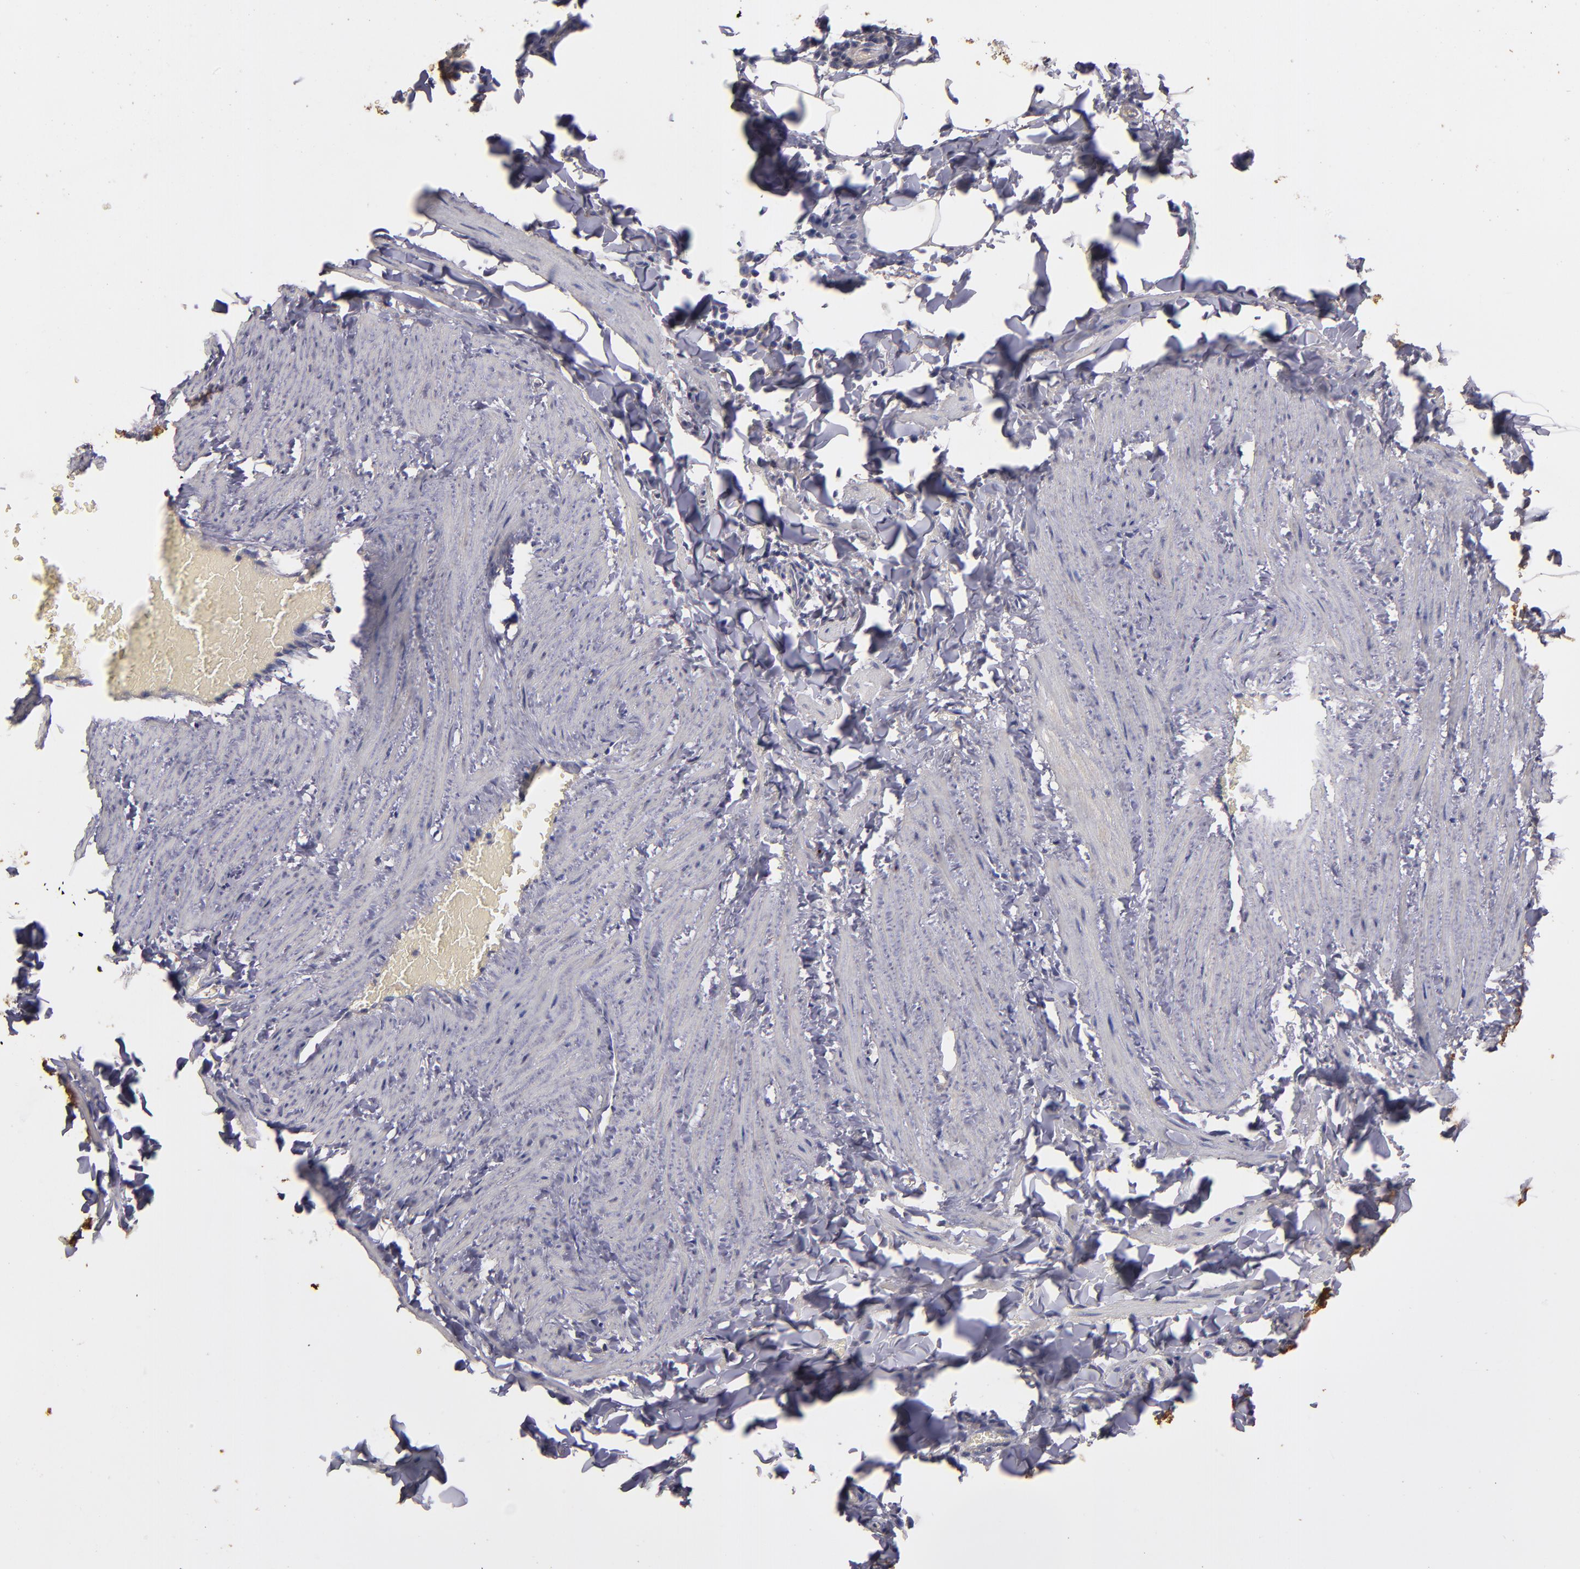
{"staining": {"intensity": "moderate", "quantity": "25%-75%", "location": "cytoplasmic/membranous"}, "tissue": "adipose tissue", "cell_type": "Adipocytes", "image_type": "normal", "snomed": [{"axis": "morphology", "description": "Normal tissue, NOS"}, {"axis": "topography", "description": "Vascular tissue"}], "caption": "The histopathology image demonstrates a brown stain indicating the presence of a protein in the cytoplasmic/membranous of adipocytes in adipose tissue. The staining is performed using DAB (3,3'-diaminobenzidine) brown chromogen to label protein expression. The nuclei are counter-stained blue using hematoxylin.", "gene": "SRRD", "patient": {"sex": "male", "age": 41}}